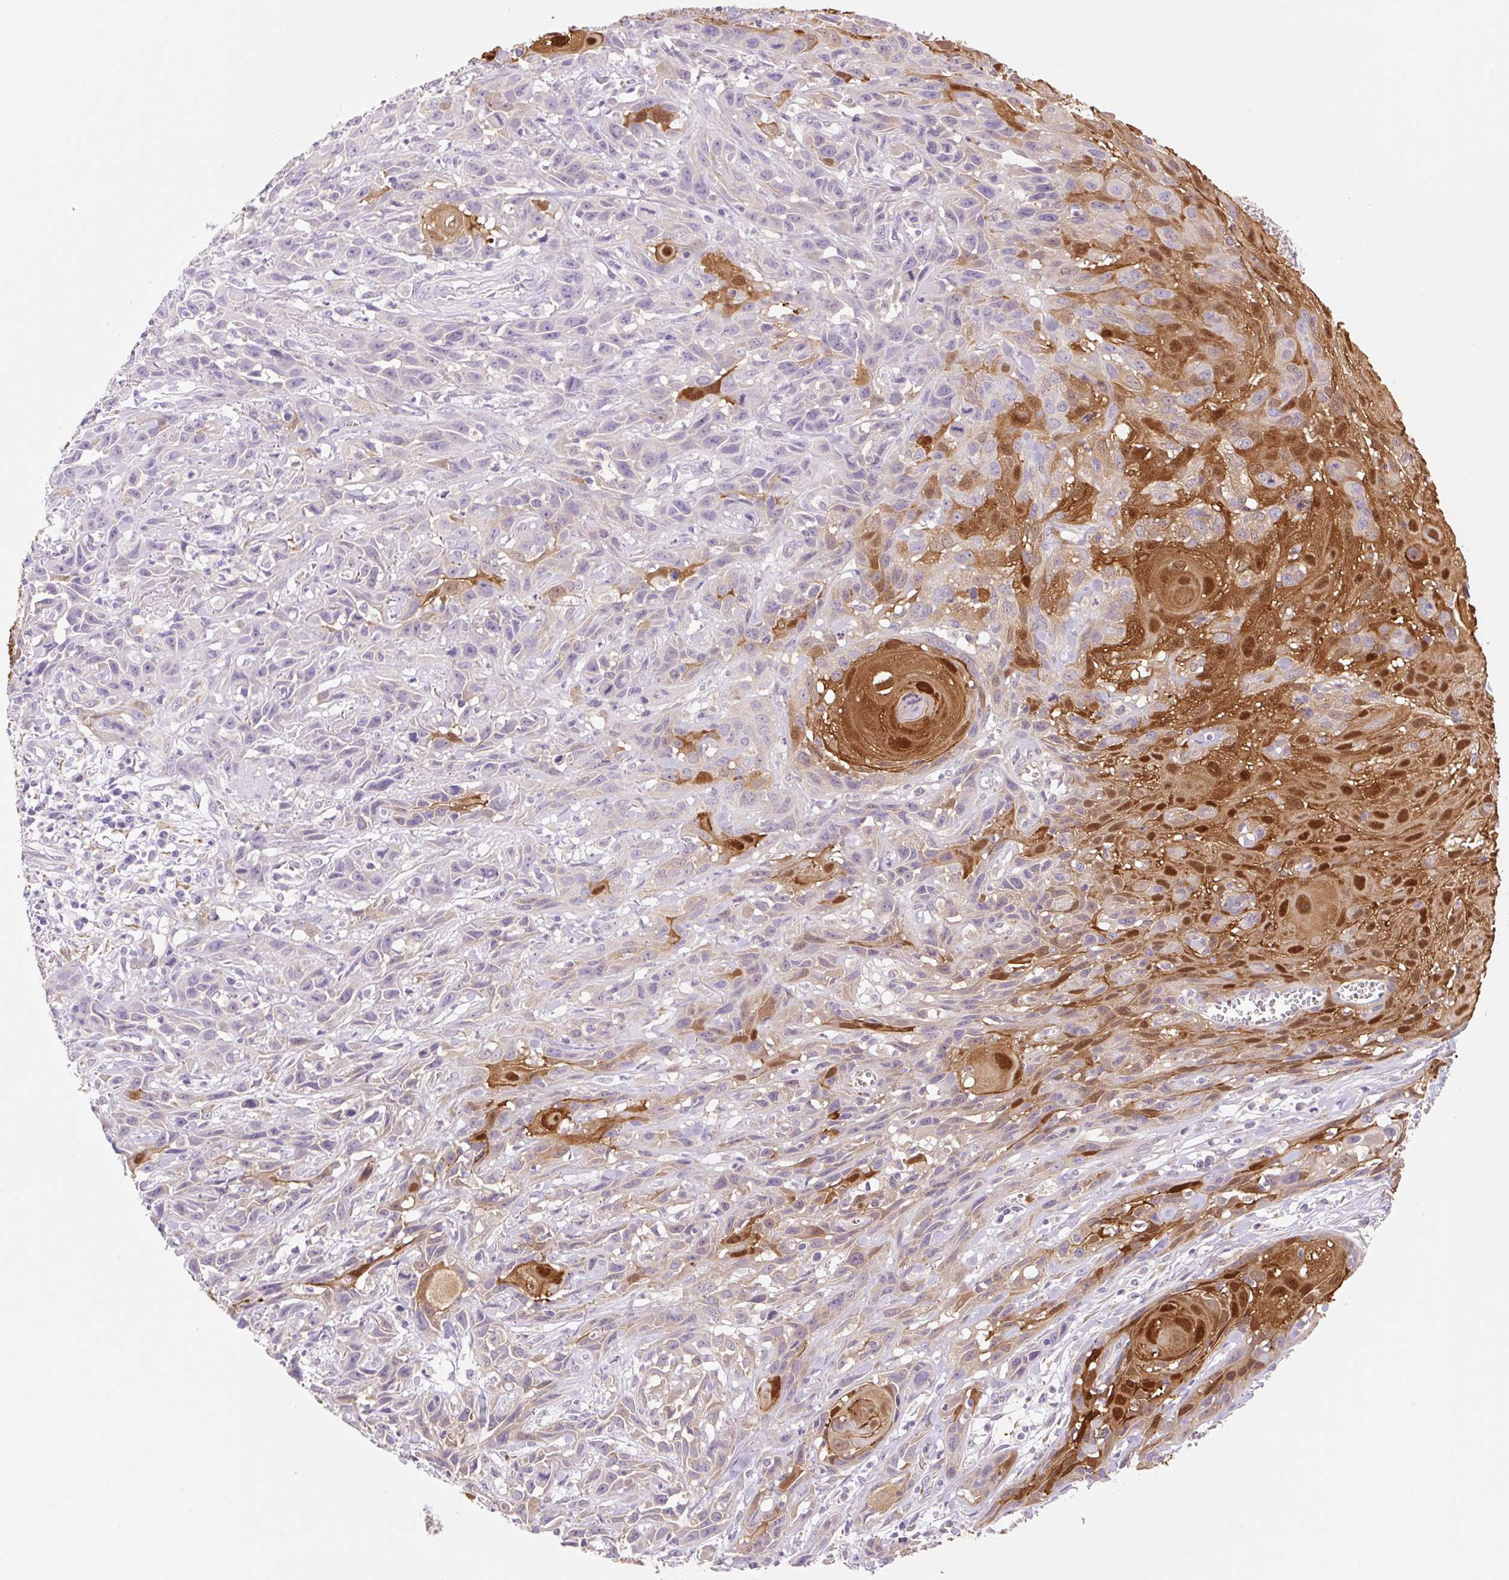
{"staining": {"intensity": "strong", "quantity": "<25%", "location": "cytoplasmic/membranous,nuclear"}, "tissue": "skin cancer", "cell_type": "Tumor cells", "image_type": "cancer", "snomed": [{"axis": "morphology", "description": "Squamous cell carcinoma, NOS"}, {"axis": "topography", "description": "Skin"}, {"axis": "topography", "description": "Vulva"}], "caption": "Immunohistochemistry (DAB (3,3'-diaminobenzidine)) staining of human skin cancer reveals strong cytoplasmic/membranous and nuclear protein expression in about <25% of tumor cells.", "gene": "FABP5", "patient": {"sex": "female", "age": 83}}